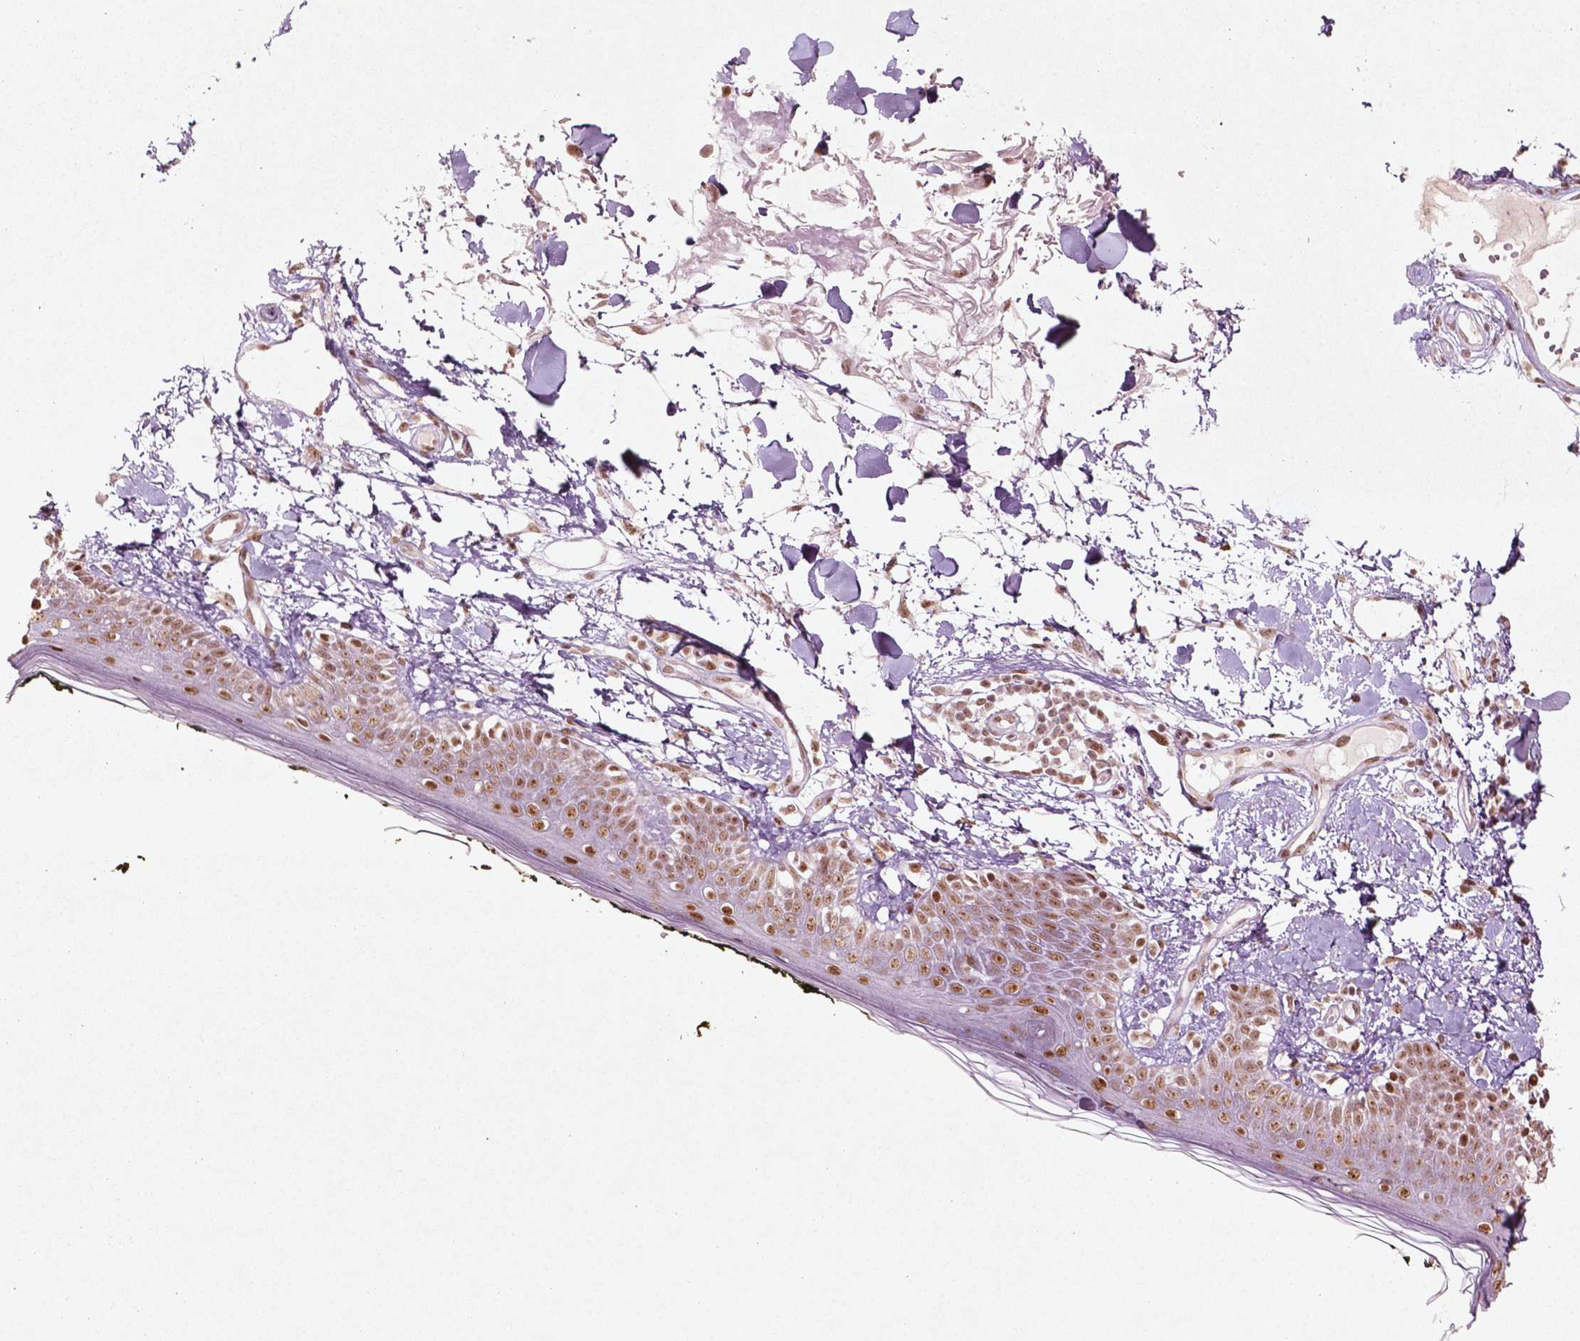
{"staining": {"intensity": "moderate", "quantity": ">75%", "location": "nuclear"}, "tissue": "skin", "cell_type": "Fibroblasts", "image_type": "normal", "snomed": [{"axis": "morphology", "description": "Normal tissue, NOS"}, {"axis": "topography", "description": "Skin"}], "caption": "A medium amount of moderate nuclear expression is seen in approximately >75% of fibroblasts in normal skin. (brown staining indicates protein expression, while blue staining denotes nuclei).", "gene": "HMG20B", "patient": {"sex": "male", "age": 76}}